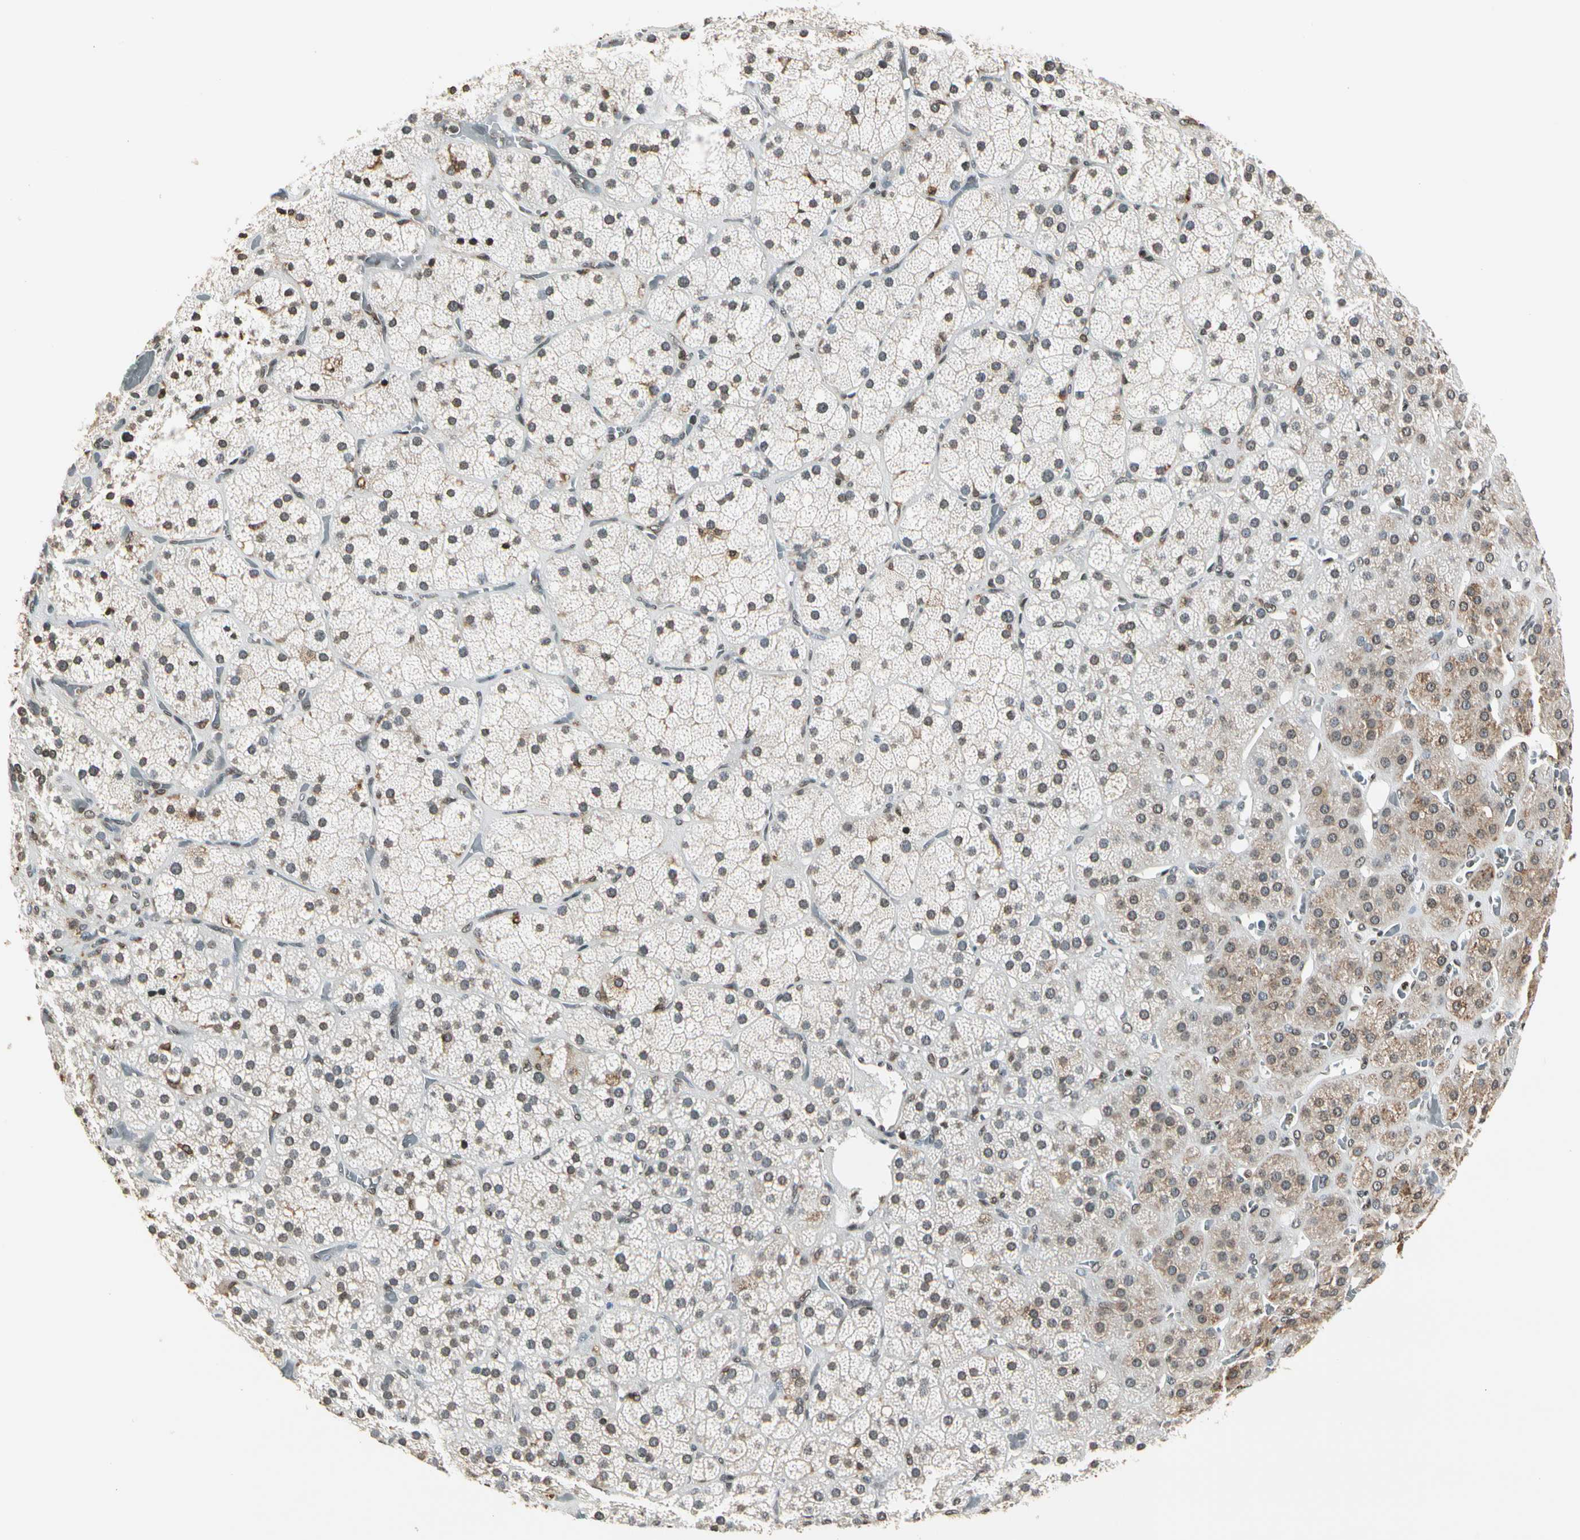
{"staining": {"intensity": "weak", "quantity": ">75%", "location": "cytoplasmic/membranous,nuclear"}, "tissue": "adrenal gland", "cell_type": "Glandular cells", "image_type": "normal", "snomed": [{"axis": "morphology", "description": "Normal tissue, NOS"}, {"axis": "topography", "description": "Adrenal gland"}], "caption": "A high-resolution image shows IHC staining of normal adrenal gland, which reveals weak cytoplasmic/membranous,nuclear positivity in approximately >75% of glandular cells. The staining was performed using DAB (3,3'-diaminobenzidine), with brown indicating positive protein expression. Nuclei are stained blue with hematoxylin.", "gene": "FER", "patient": {"sex": "female", "age": 71}}